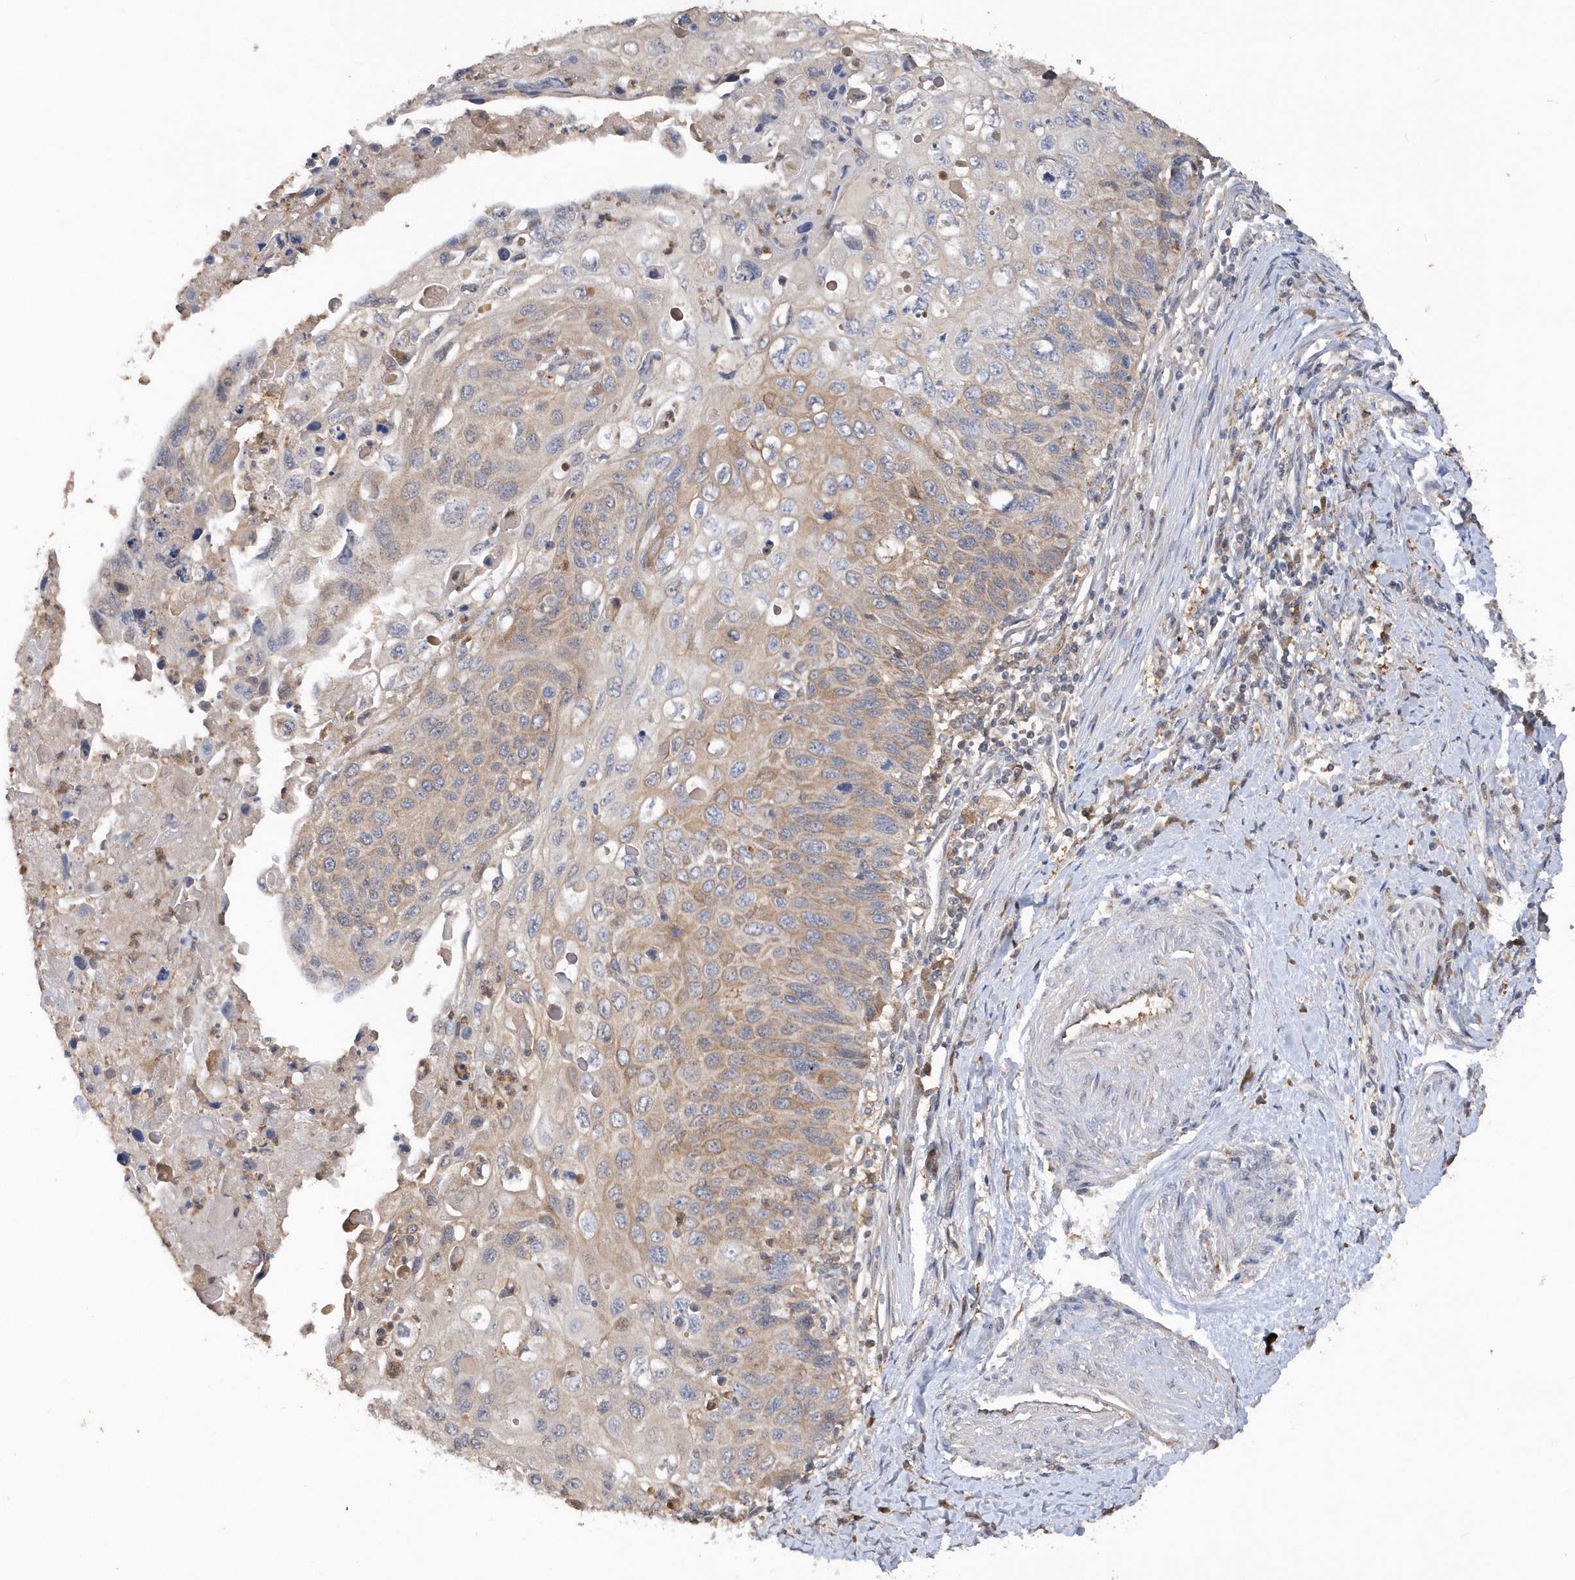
{"staining": {"intensity": "weak", "quantity": "<25%", "location": "cytoplasmic/membranous"}, "tissue": "cervical cancer", "cell_type": "Tumor cells", "image_type": "cancer", "snomed": [{"axis": "morphology", "description": "Squamous cell carcinoma, NOS"}, {"axis": "topography", "description": "Cervix"}], "caption": "Protein analysis of cervical squamous cell carcinoma reveals no significant positivity in tumor cells.", "gene": "RPE", "patient": {"sex": "female", "age": 70}}